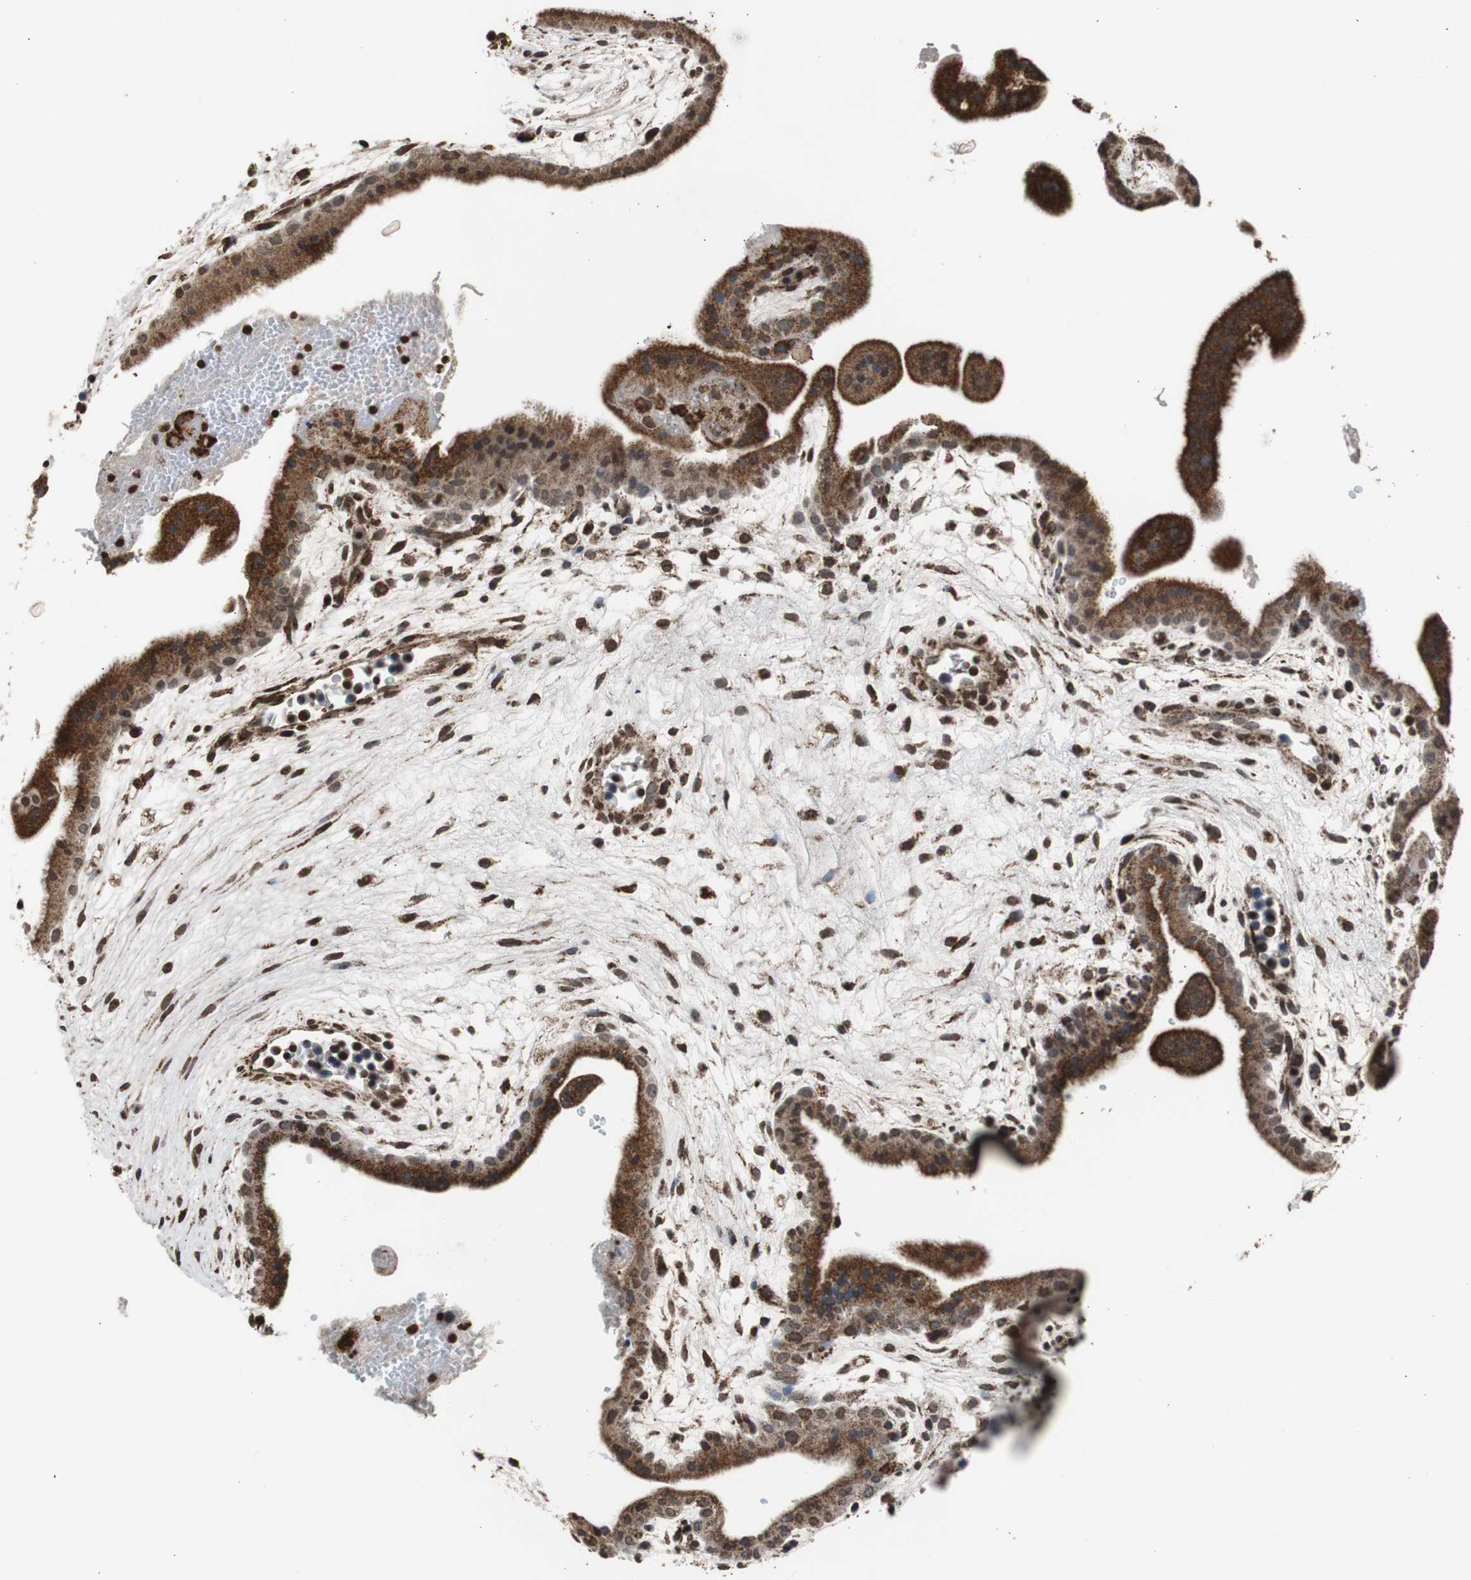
{"staining": {"intensity": "strong", "quantity": ">75%", "location": "cytoplasmic/membranous"}, "tissue": "placenta", "cell_type": "Decidual cells", "image_type": "normal", "snomed": [{"axis": "morphology", "description": "Normal tissue, NOS"}, {"axis": "topography", "description": "Placenta"}], "caption": "Immunohistochemical staining of benign placenta shows strong cytoplasmic/membranous protein expression in about >75% of decidual cells.", "gene": "HSPA9", "patient": {"sex": "female", "age": 35}}